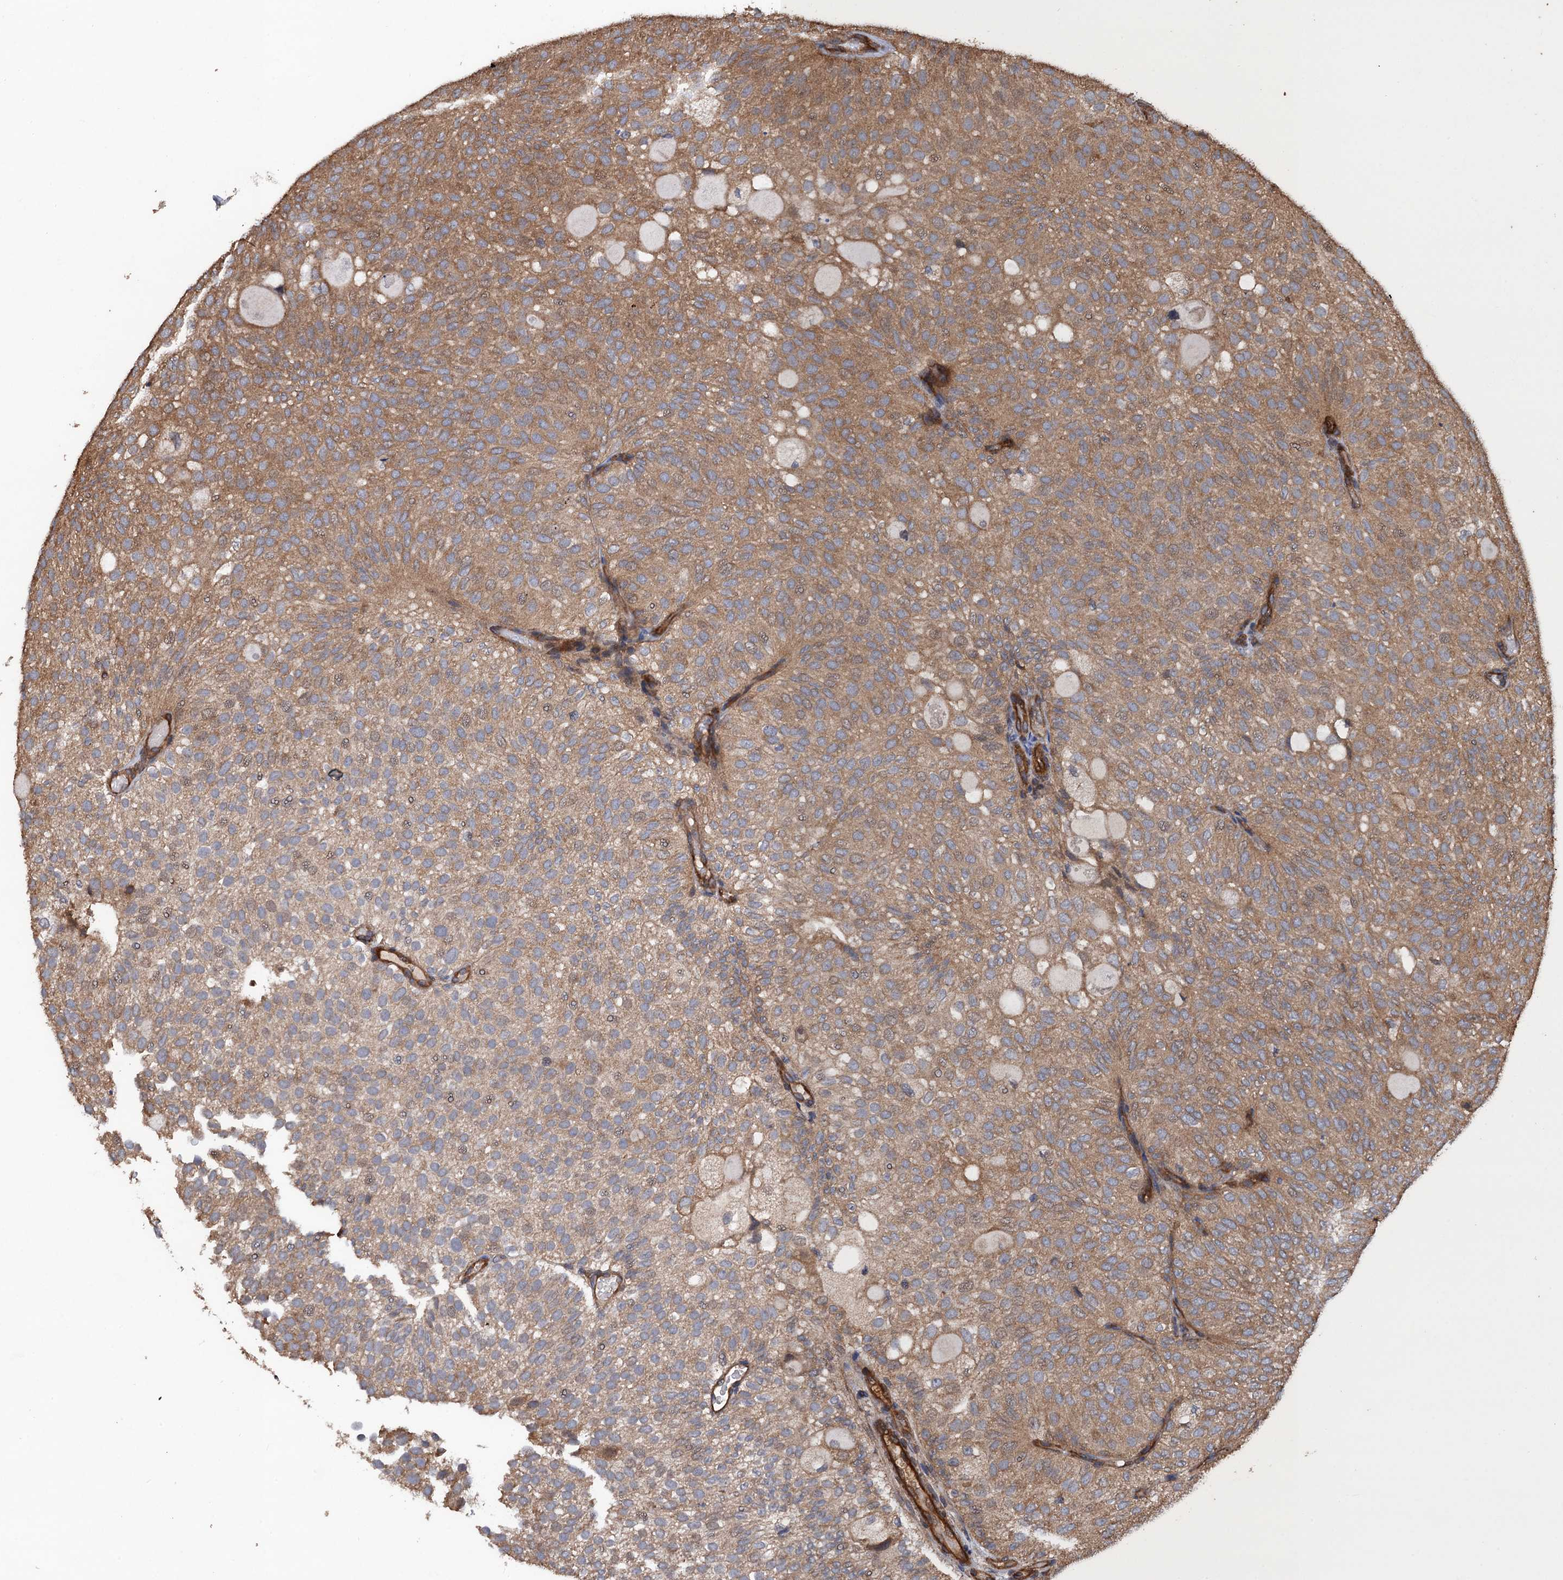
{"staining": {"intensity": "moderate", "quantity": ">75%", "location": "cytoplasmic/membranous"}, "tissue": "urothelial cancer", "cell_type": "Tumor cells", "image_type": "cancer", "snomed": [{"axis": "morphology", "description": "Urothelial carcinoma, Low grade"}, {"axis": "topography", "description": "Urinary bladder"}], "caption": "Urothelial cancer stained for a protein reveals moderate cytoplasmic/membranous positivity in tumor cells.", "gene": "PPP4R1", "patient": {"sex": "male", "age": 78}}